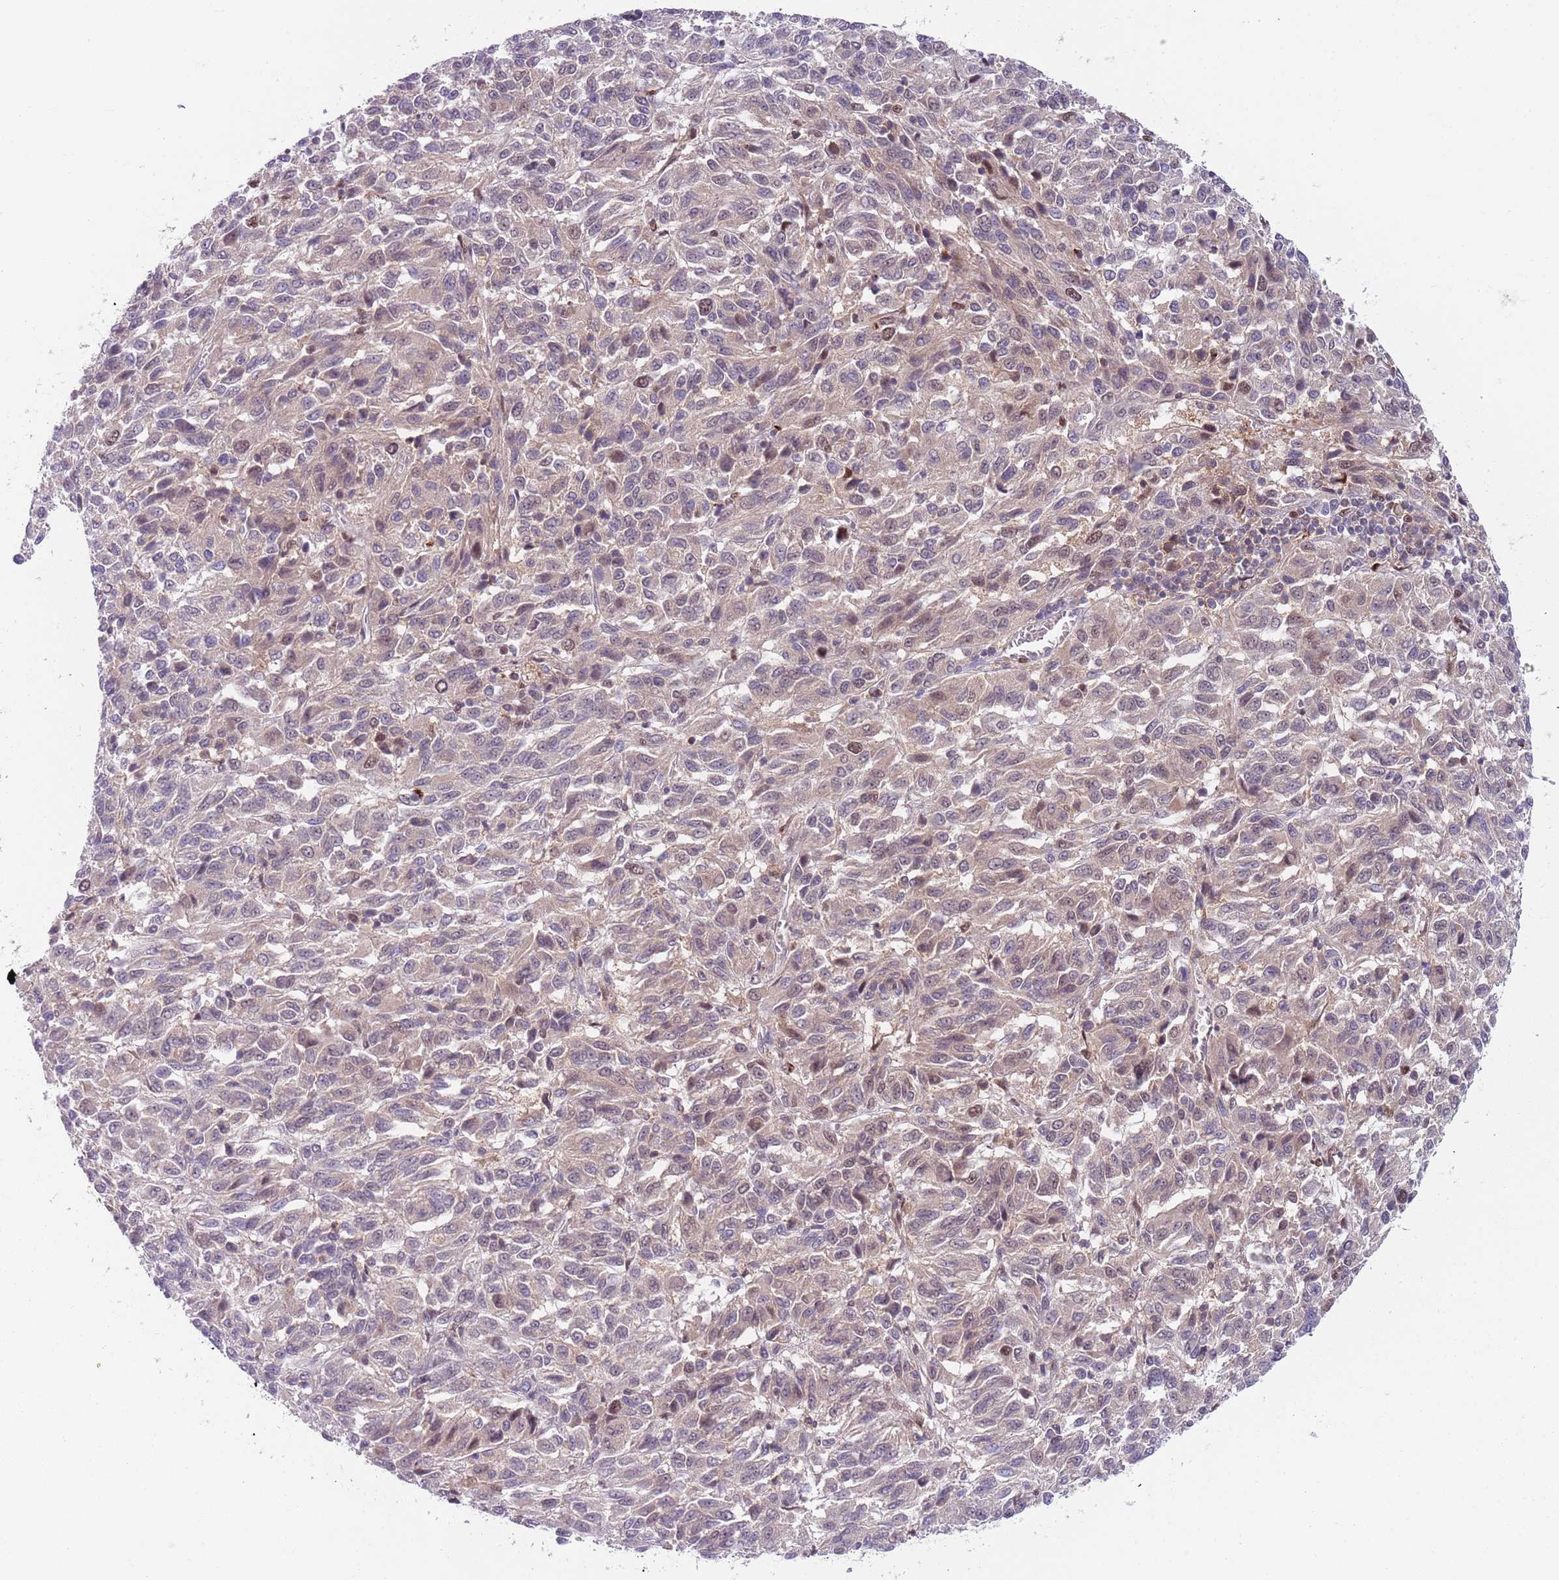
{"staining": {"intensity": "weak", "quantity": "<25%", "location": "nuclear"}, "tissue": "melanoma", "cell_type": "Tumor cells", "image_type": "cancer", "snomed": [{"axis": "morphology", "description": "Malignant melanoma, Metastatic site"}, {"axis": "topography", "description": "Lung"}], "caption": "Tumor cells show no significant staining in melanoma. (IHC, brightfield microscopy, high magnification).", "gene": "RMND5B", "patient": {"sex": "male", "age": 64}}